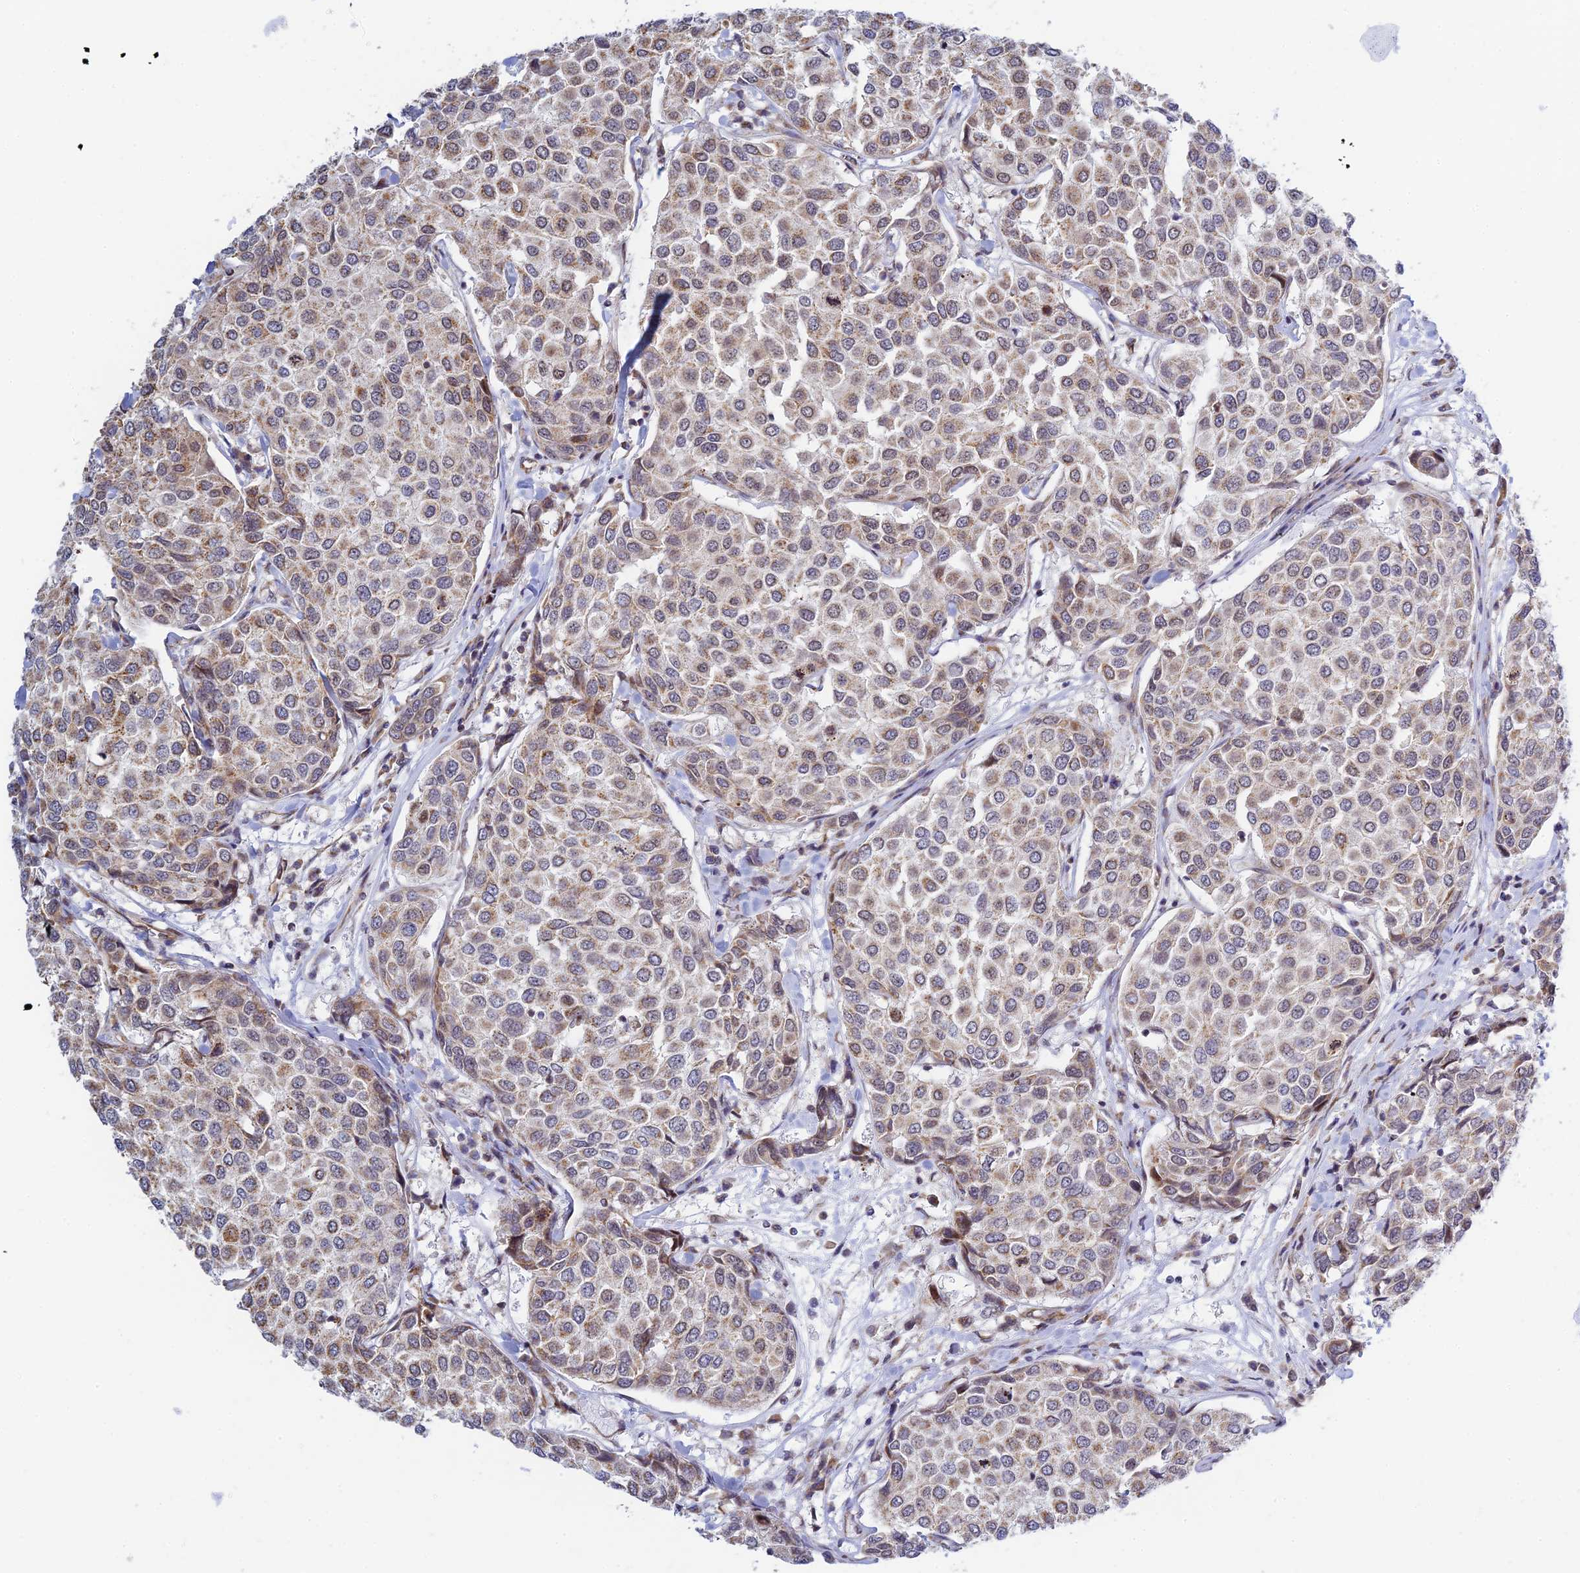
{"staining": {"intensity": "weak", "quantity": "25%-75%", "location": "cytoplasmic/membranous"}, "tissue": "breast cancer", "cell_type": "Tumor cells", "image_type": "cancer", "snomed": [{"axis": "morphology", "description": "Duct carcinoma"}, {"axis": "topography", "description": "Breast"}], "caption": "Weak cytoplasmic/membranous positivity for a protein is appreciated in approximately 25%-75% of tumor cells of breast cancer using IHC.", "gene": "HOOK2", "patient": {"sex": "female", "age": 55}}